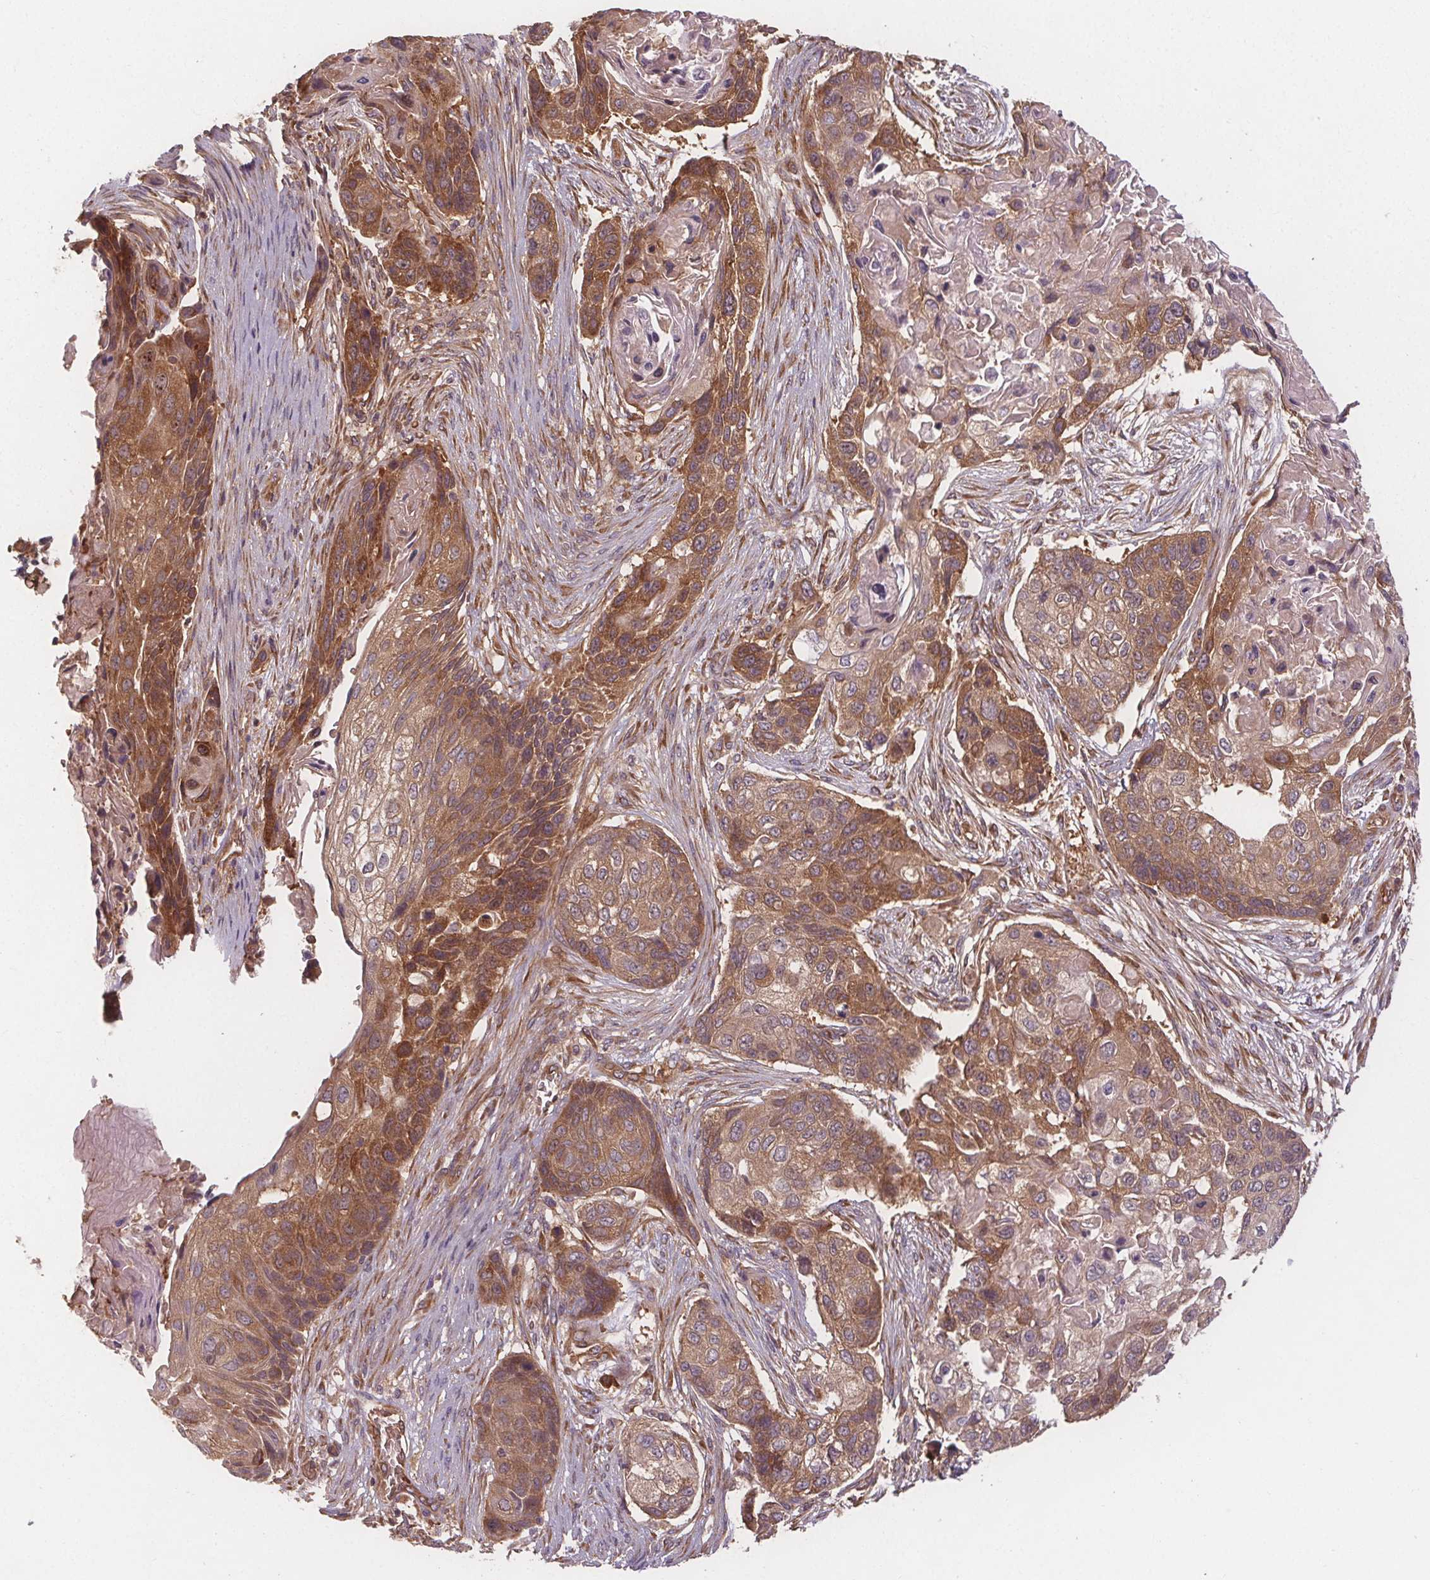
{"staining": {"intensity": "moderate", "quantity": ">75%", "location": "cytoplasmic/membranous"}, "tissue": "lung cancer", "cell_type": "Tumor cells", "image_type": "cancer", "snomed": [{"axis": "morphology", "description": "Squamous cell carcinoma, NOS"}, {"axis": "topography", "description": "Lung"}], "caption": "Squamous cell carcinoma (lung) stained for a protein (brown) exhibits moderate cytoplasmic/membranous positive staining in approximately >75% of tumor cells.", "gene": "EIF3D", "patient": {"sex": "male", "age": 69}}